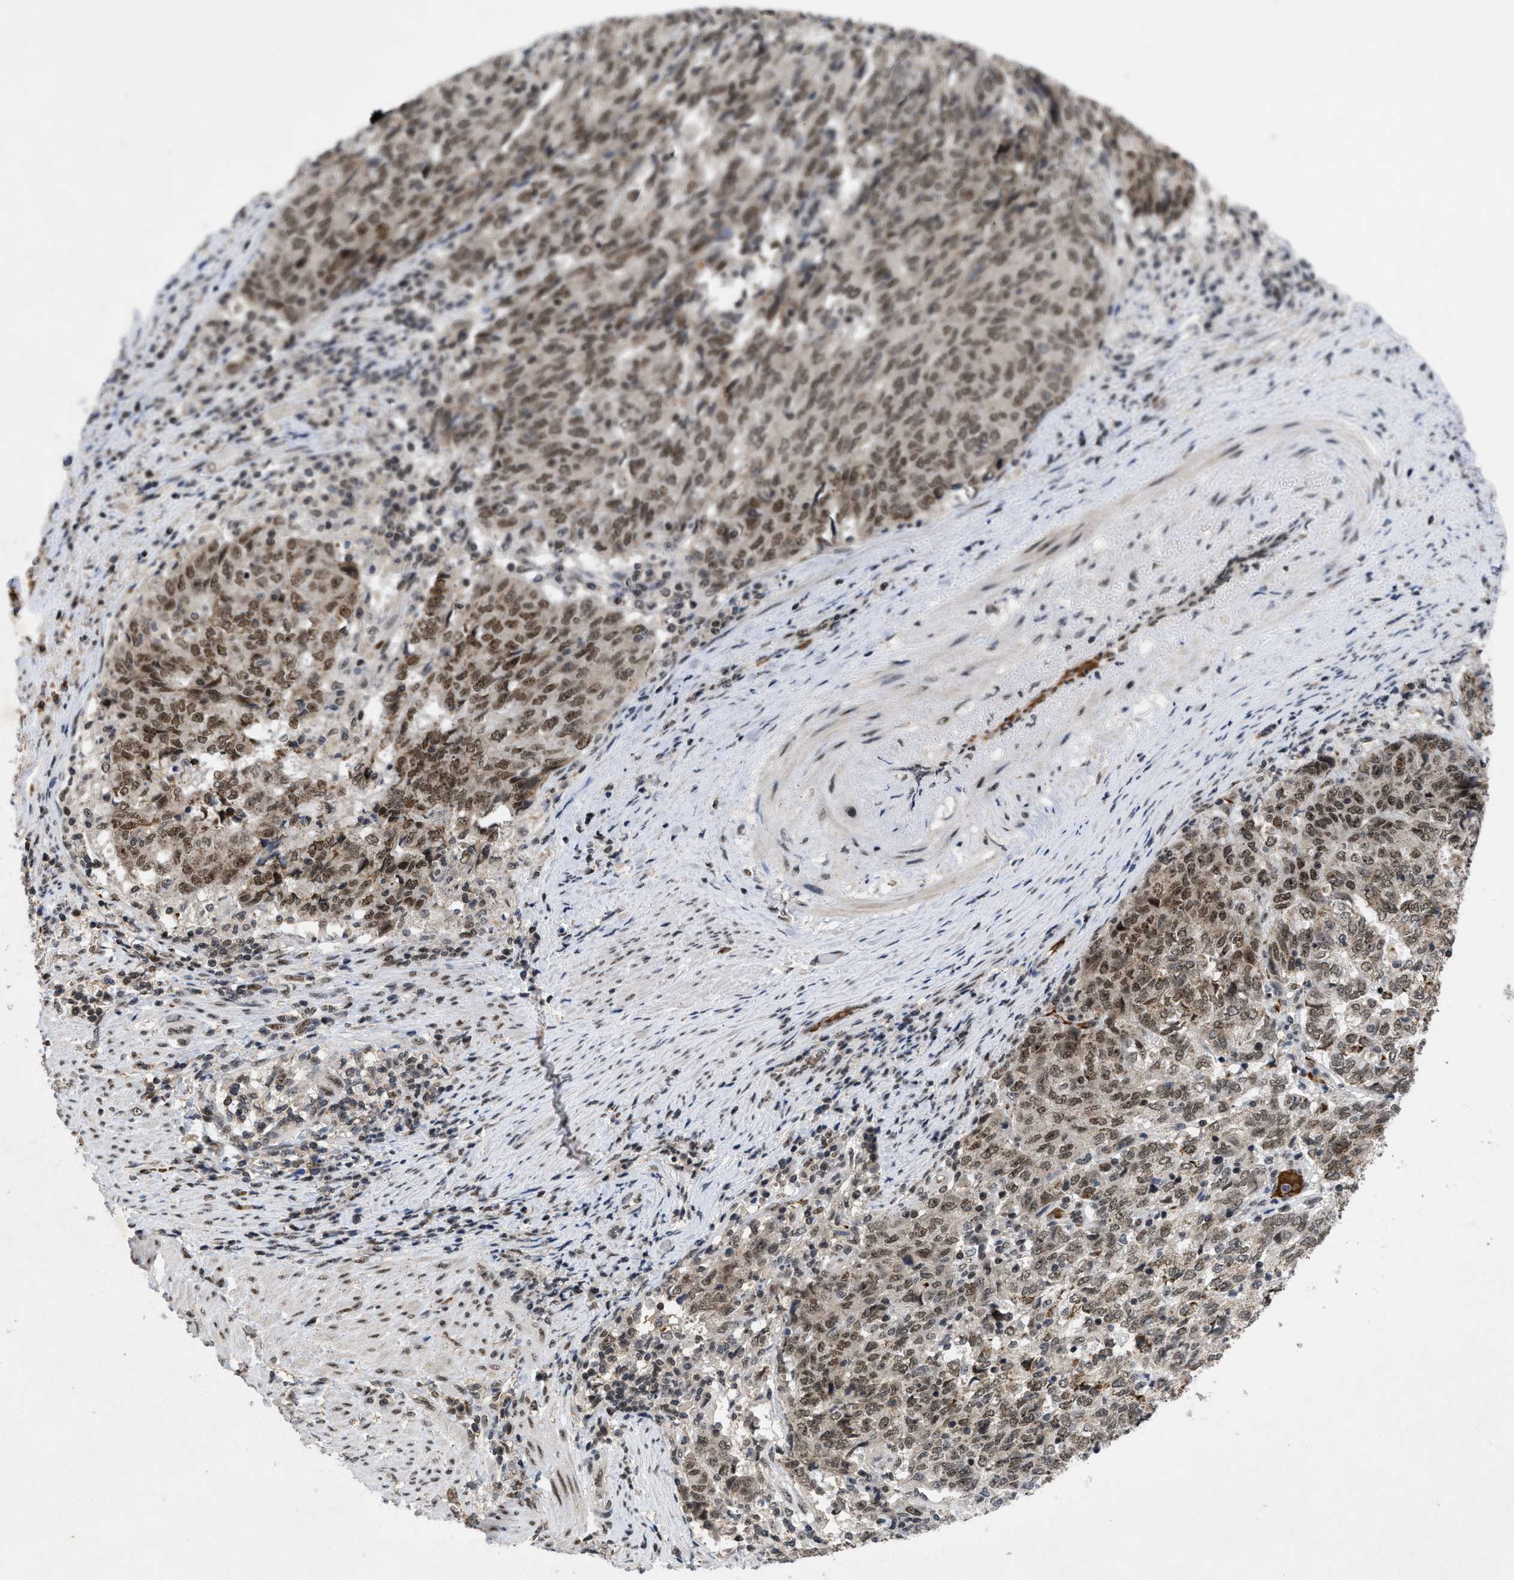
{"staining": {"intensity": "moderate", "quantity": ">75%", "location": "nuclear"}, "tissue": "endometrial cancer", "cell_type": "Tumor cells", "image_type": "cancer", "snomed": [{"axis": "morphology", "description": "Adenocarcinoma, NOS"}, {"axis": "topography", "description": "Endometrium"}], "caption": "Immunohistochemistry (IHC) photomicrograph of human endometrial cancer stained for a protein (brown), which demonstrates medium levels of moderate nuclear expression in about >75% of tumor cells.", "gene": "ZNF346", "patient": {"sex": "female", "age": 80}}